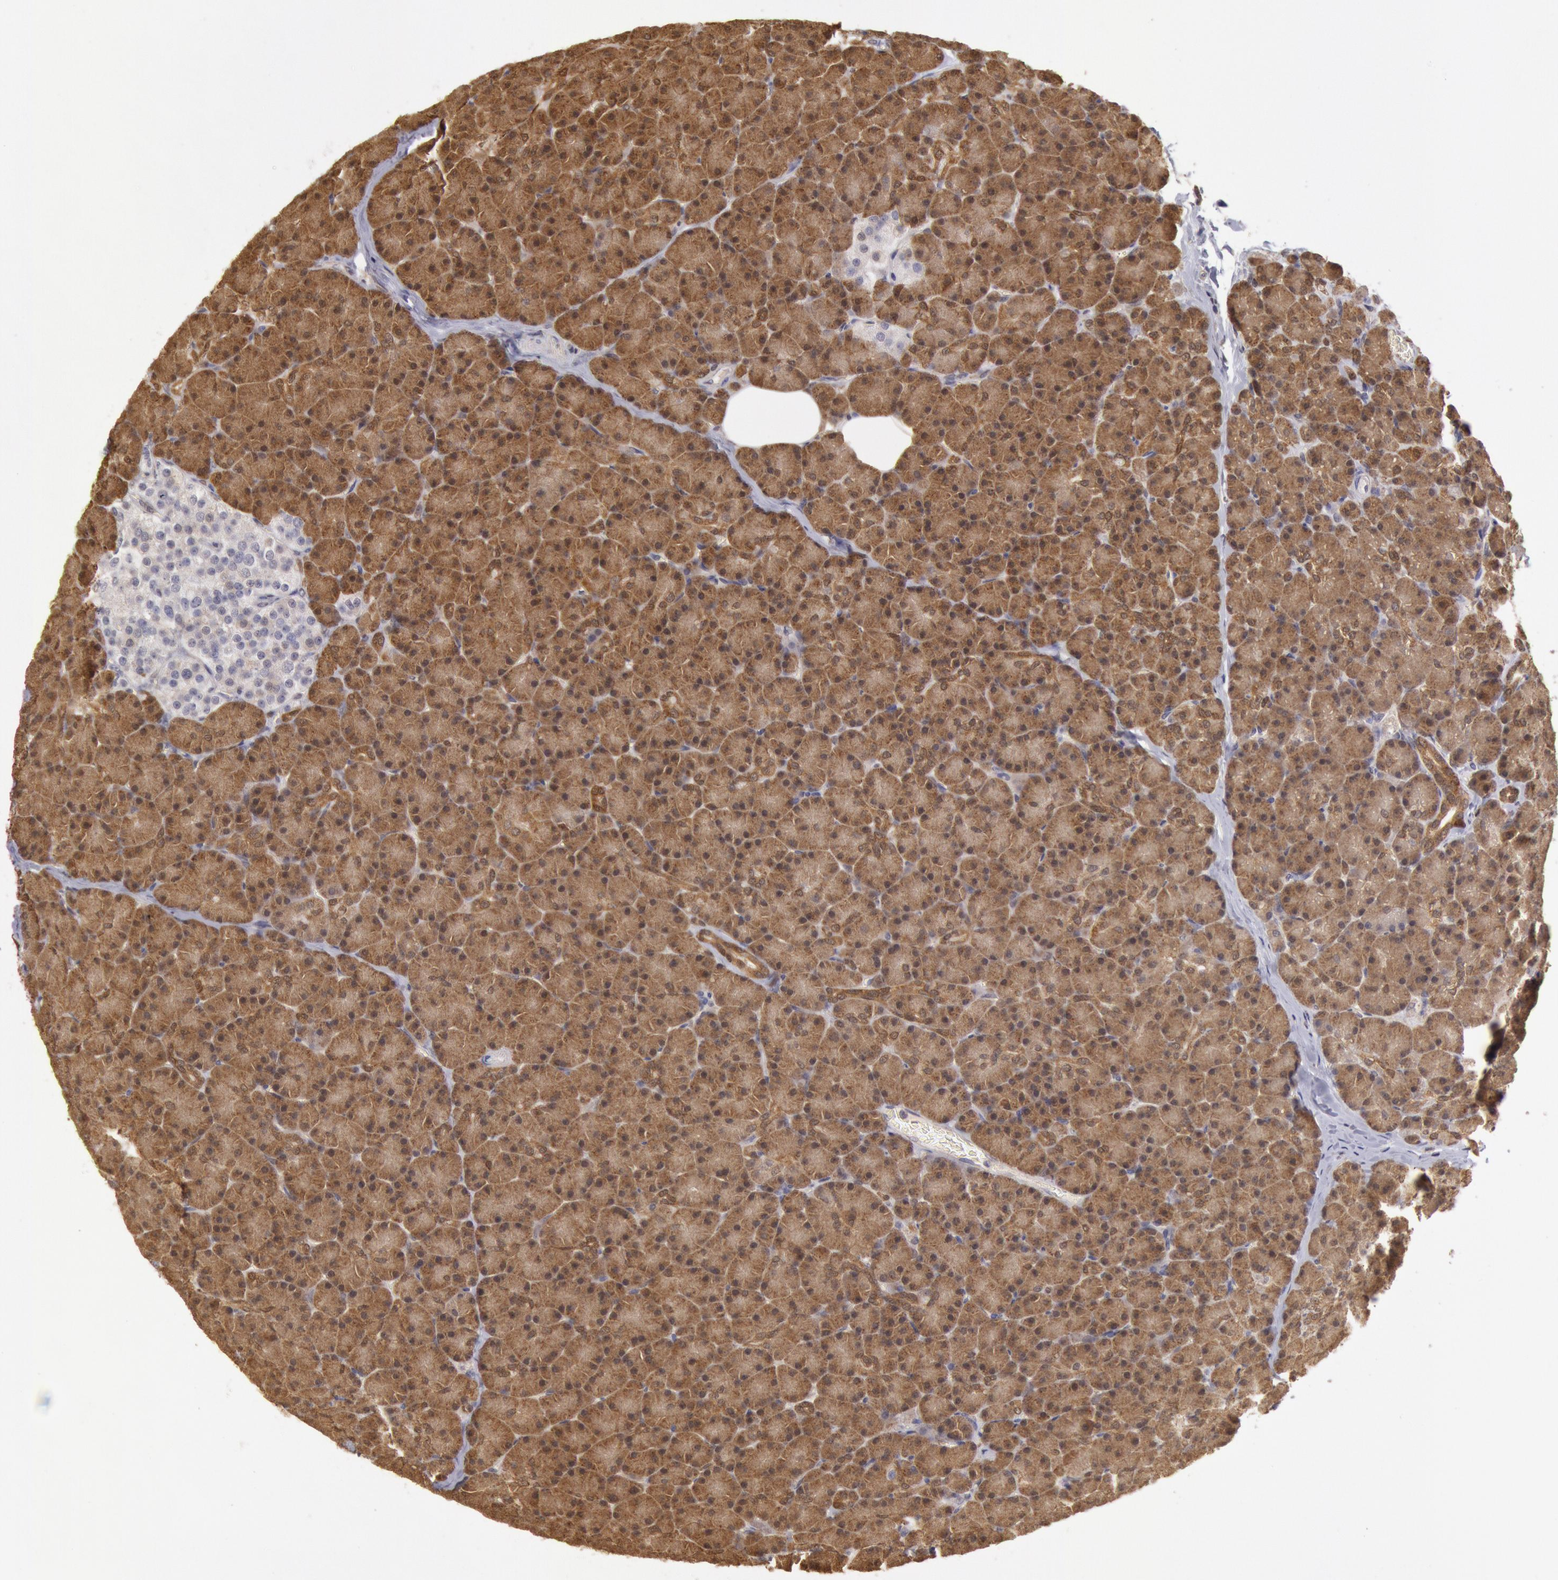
{"staining": {"intensity": "strong", "quantity": ">75%", "location": "cytoplasmic/membranous"}, "tissue": "pancreas", "cell_type": "Exocrine glandular cells", "image_type": "normal", "snomed": [{"axis": "morphology", "description": "Normal tissue, NOS"}, {"axis": "topography", "description": "Pancreas"}], "caption": "IHC of normal pancreas exhibits high levels of strong cytoplasmic/membranous staining in about >75% of exocrine glandular cells.", "gene": "MPST", "patient": {"sex": "female", "age": 43}}